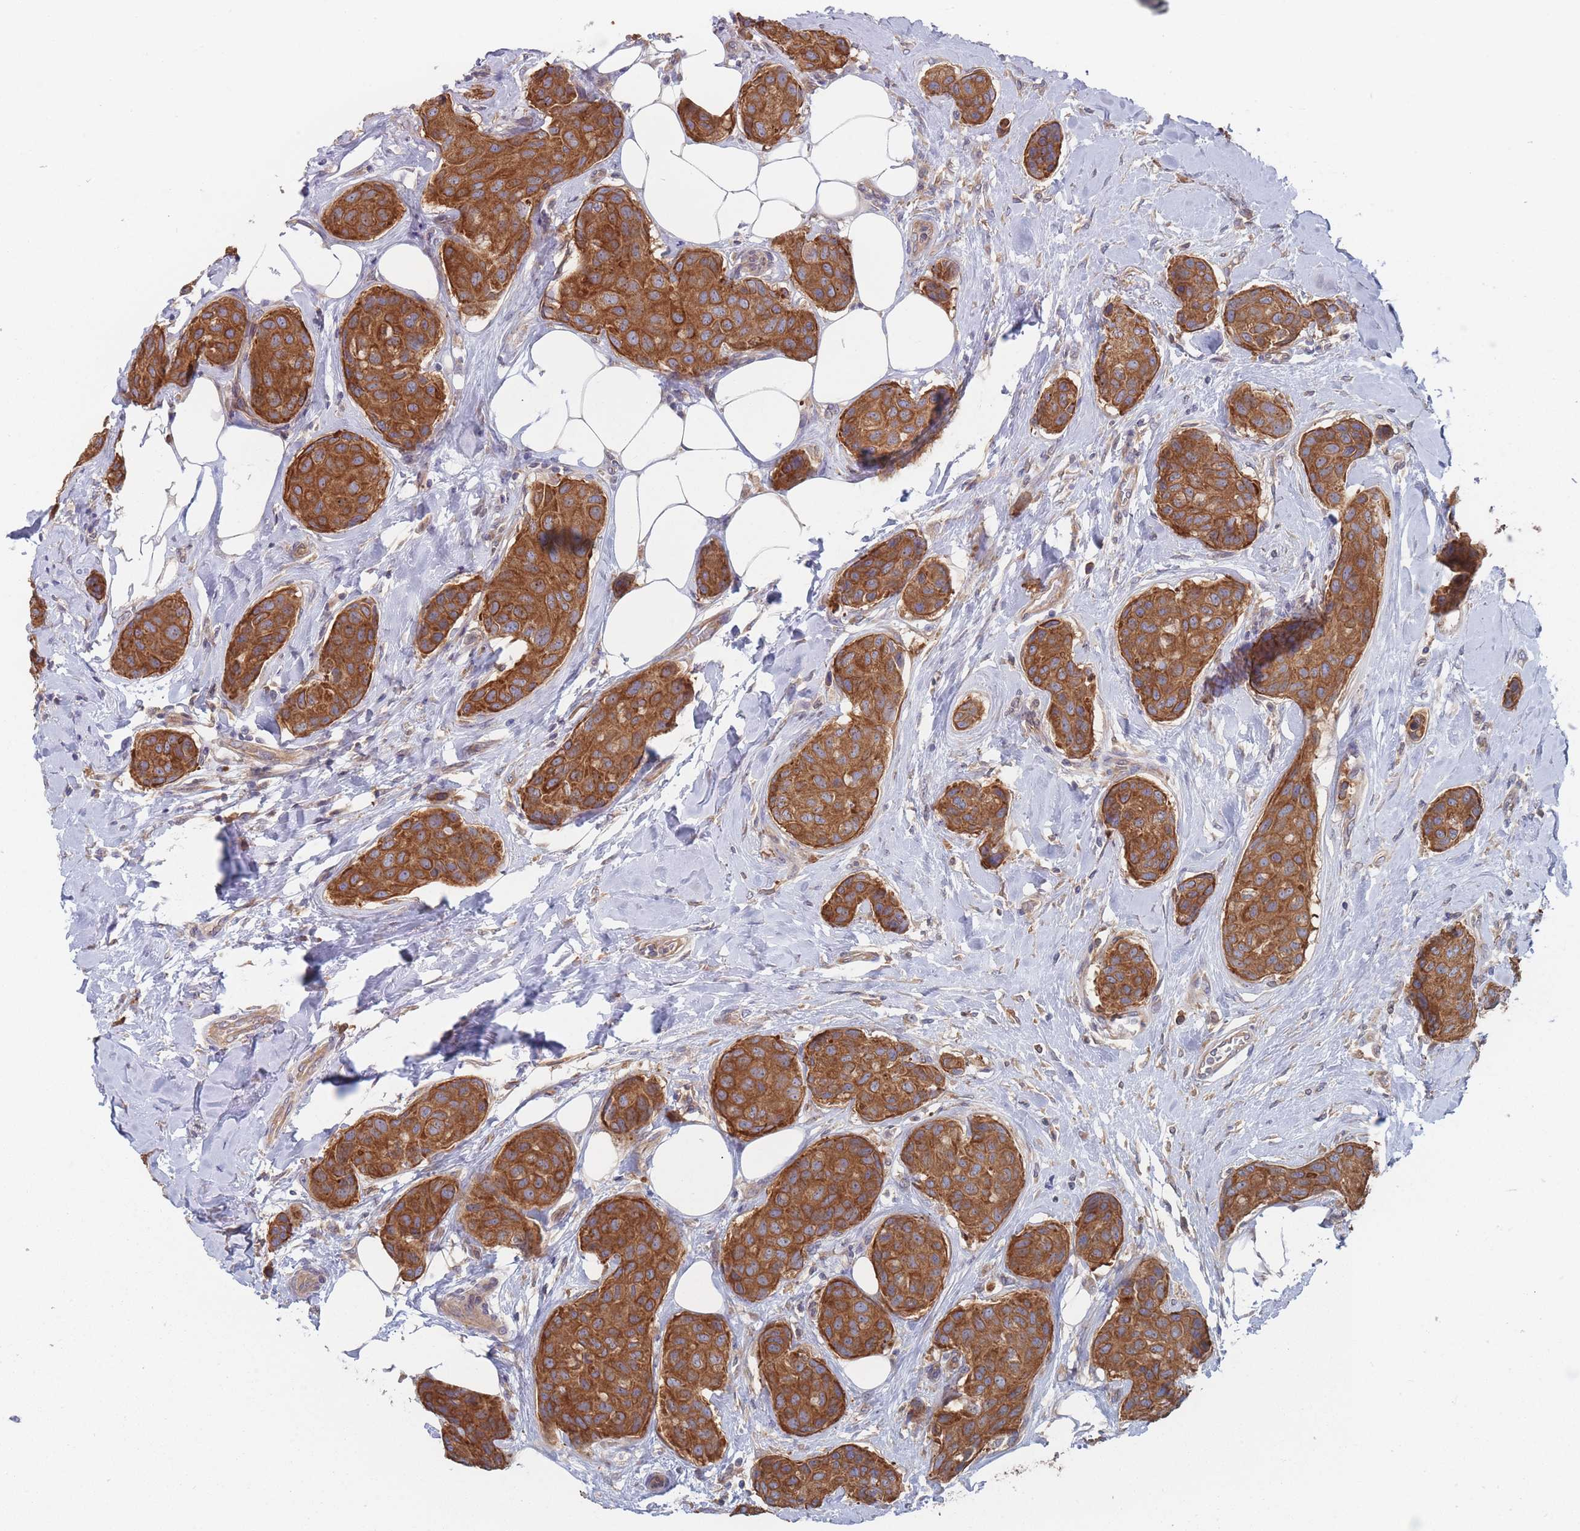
{"staining": {"intensity": "strong", "quantity": ">75%", "location": "cytoplasmic/membranous"}, "tissue": "breast cancer", "cell_type": "Tumor cells", "image_type": "cancer", "snomed": [{"axis": "morphology", "description": "Duct carcinoma"}, {"axis": "topography", "description": "Breast"}, {"axis": "topography", "description": "Lymph node"}], "caption": "A brown stain labels strong cytoplasmic/membranous expression of a protein in intraductal carcinoma (breast) tumor cells.", "gene": "EFCC1", "patient": {"sex": "female", "age": 80}}